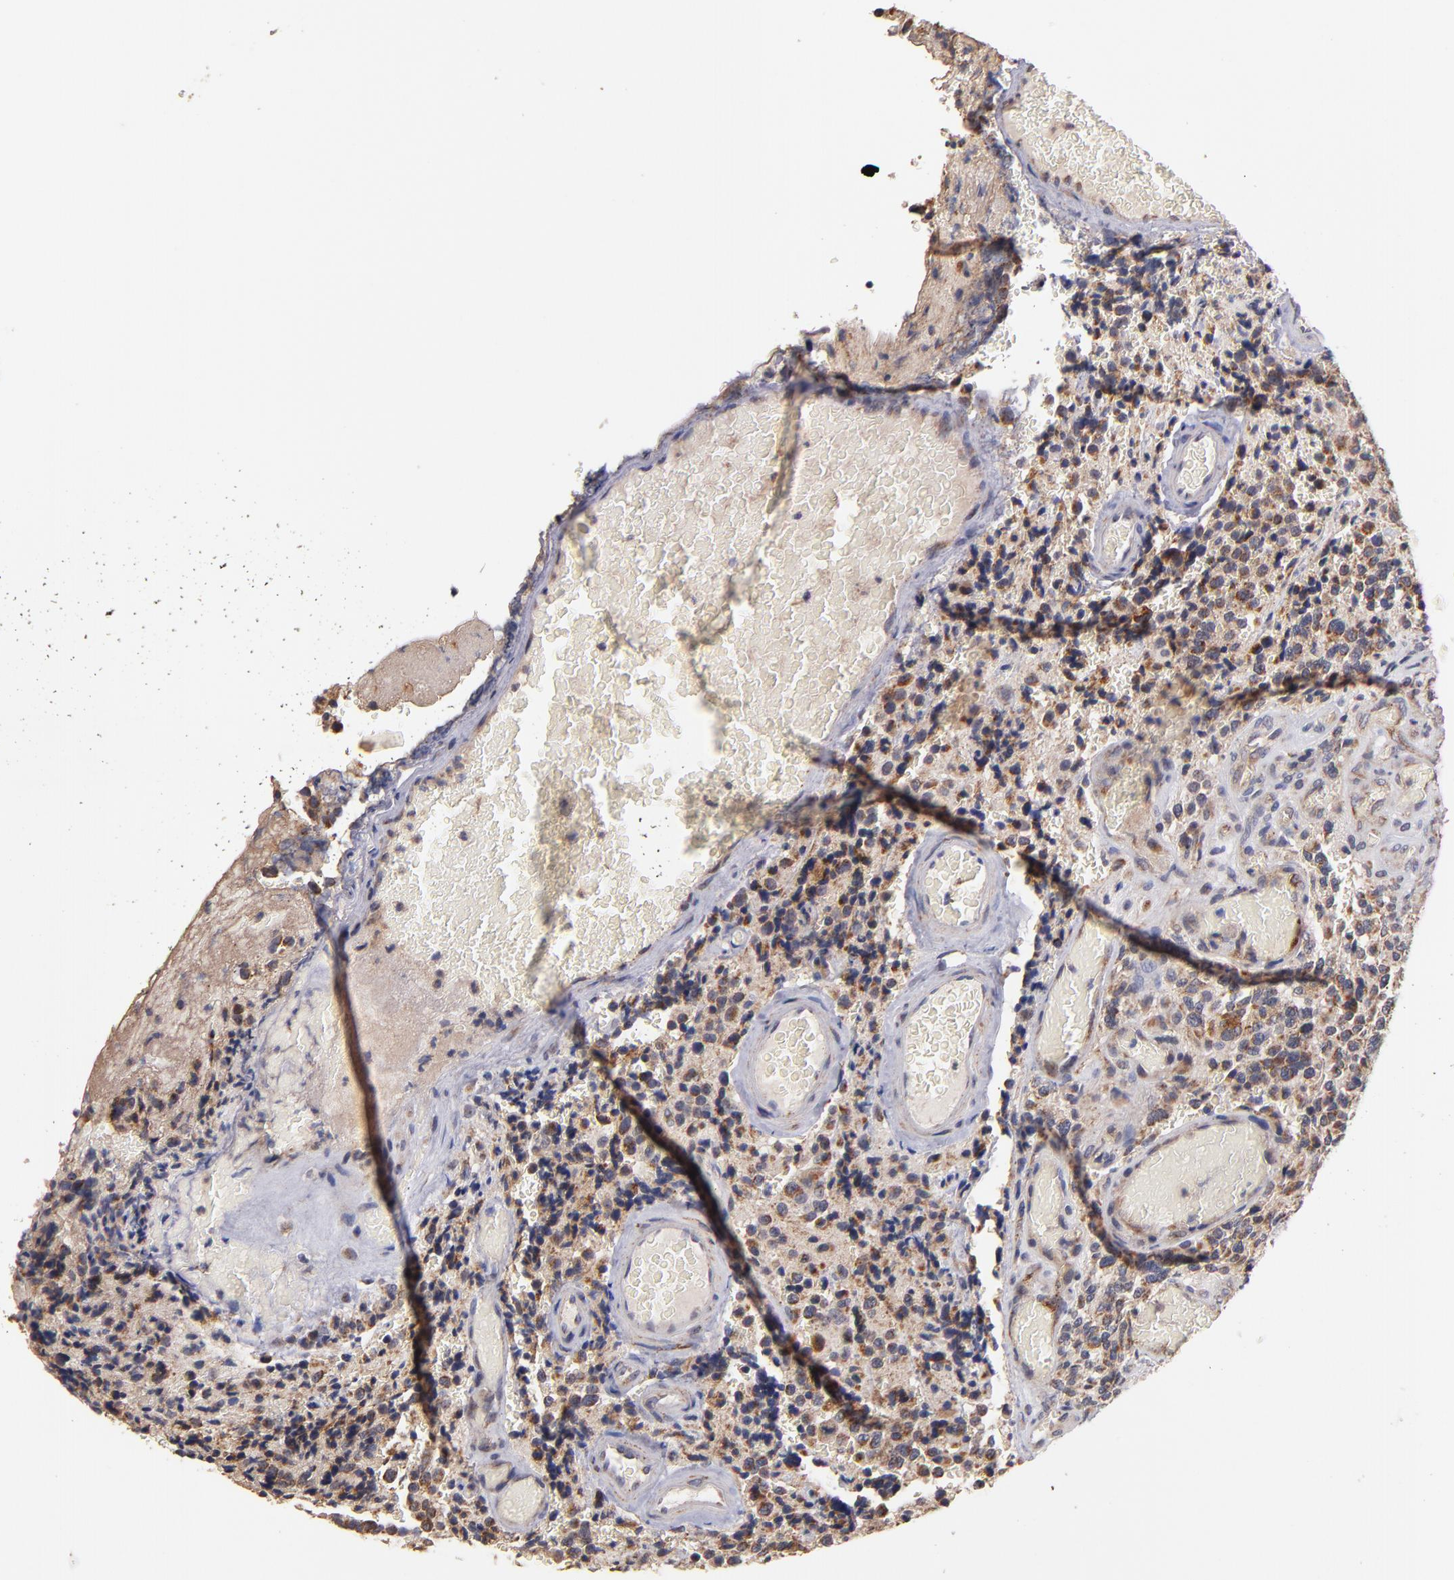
{"staining": {"intensity": "moderate", "quantity": "25%-75%", "location": "cytoplasmic/membranous"}, "tissue": "glioma", "cell_type": "Tumor cells", "image_type": "cancer", "snomed": [{"axis": "morphology", "description": "Glioma, malignant, High grade"}, {"axis": "topography", "description": "Brain"}], "caption": "IHC staining of high-grade glioma (malignant), which reveals medium levels of moderate cytoplasmic/membranous expression in about 25%-75% of tumor cells indicating moderate cytoplasmic/membranous protein expression. The staining was performed using DAB (brown) for protein detection and nuclei were counterstained in hematoxylin (blue).", "gene": "DIABLO", "patient": {"sex": "male", "age": 36}}